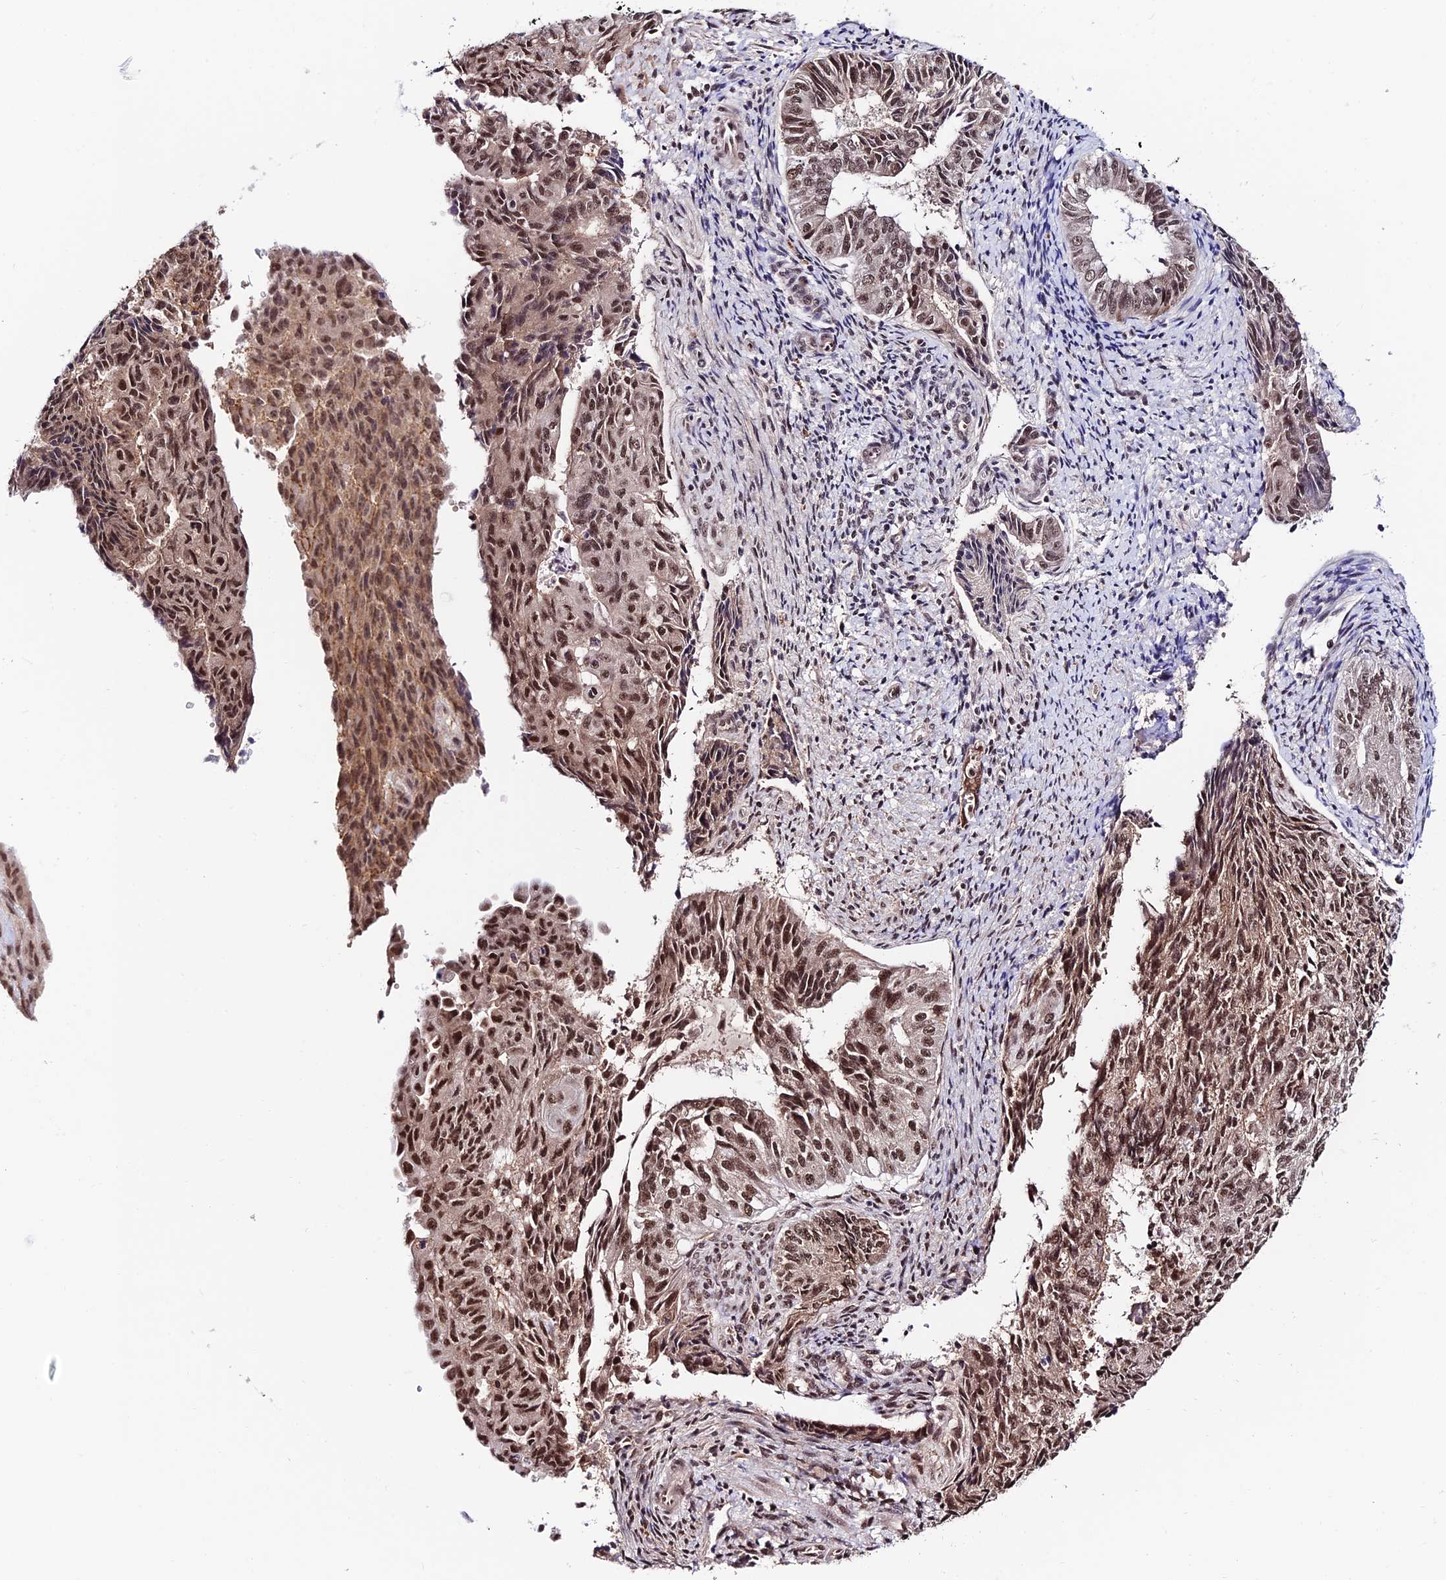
{"staining": {"intensity": "strong", "quantity": ">75%", "location": "nuclear"}, "tissue": "endometrial cancer", "cell_type": "Tumor cells", "image_type": "cancer", "snomed": [{"axis": "morphology", "description": "Adenocarcinoma, NOS"}, {"axis": "topography", "description": "Endometrium"}], "caption": "IHC staining of adenocarcinoma (endometrial), which exhibits high levels of strong nuclear staining in approximately >75% of tumor cells indicating strong nuclear protein staining. The staining was performed using DAB (brown) for protein detection and nuclei were counterstained in hematoxylin (blue).", "gene": "RBM42", "patient": {"sex": "female", "age": 32}}